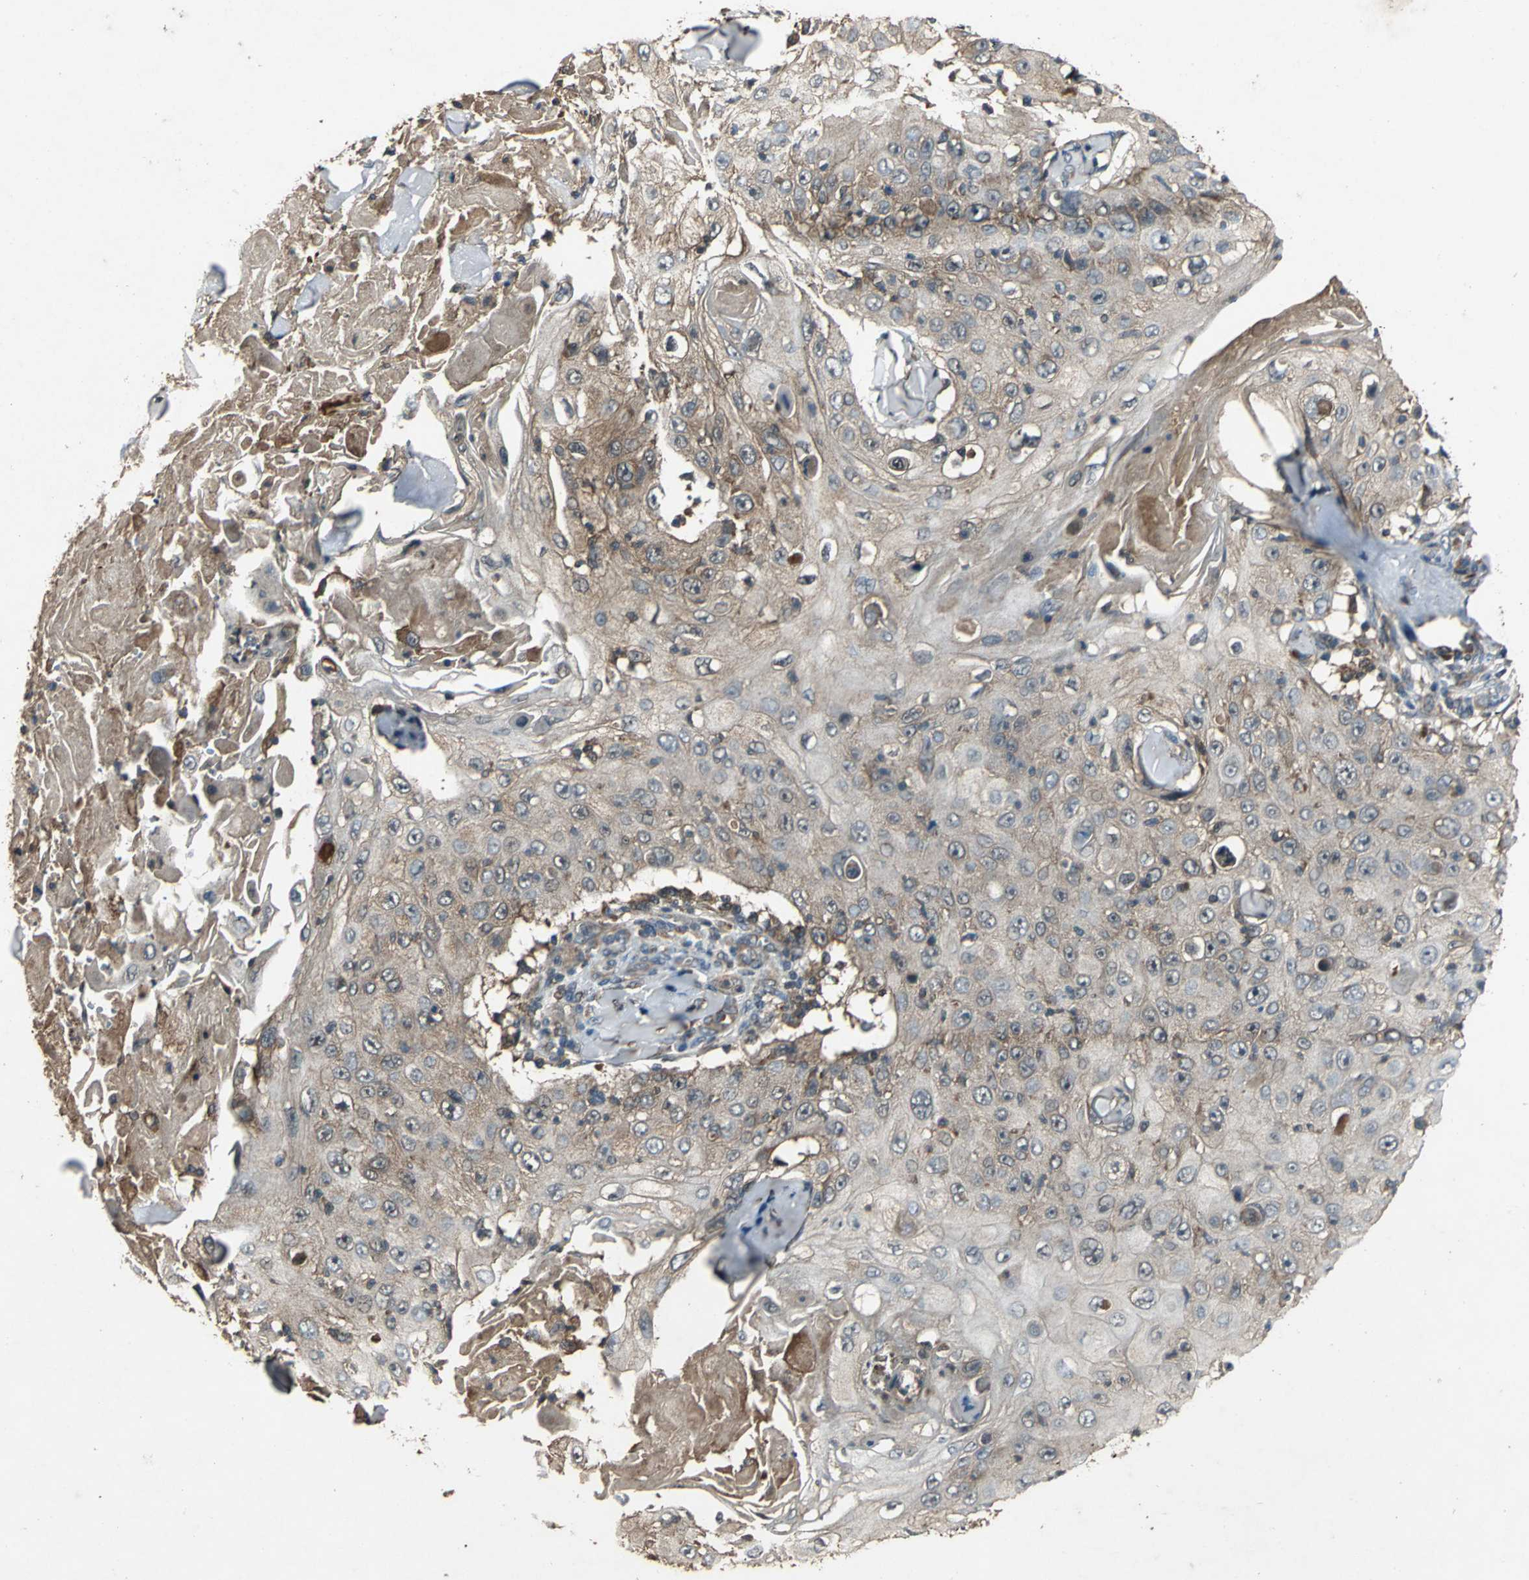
{"staining": {"intensity": "moderate", "quantity": ">75%", "location": "cytoplasmic/membranous"}, "tissue": "skin cancer", "cell_type": "Tumor cells", "image_type": "cancer", "snomed": [{"axis": "morphology", "description": "Squamous cell carcinoma, NOS"}, {"axis": "topography", "description": "Skin"}], "caption": "This photomicrograph displays squamous cell carcinoma (skin) stained with immunohistochemistry to label a protein in brown. The cytoplasmic/membranous of tumor cells show moderate positivity for the protein. Nuclei are counter-stained blue.", "gene": "ZNF608", "patient": {"sex": "male", "age": 86}}